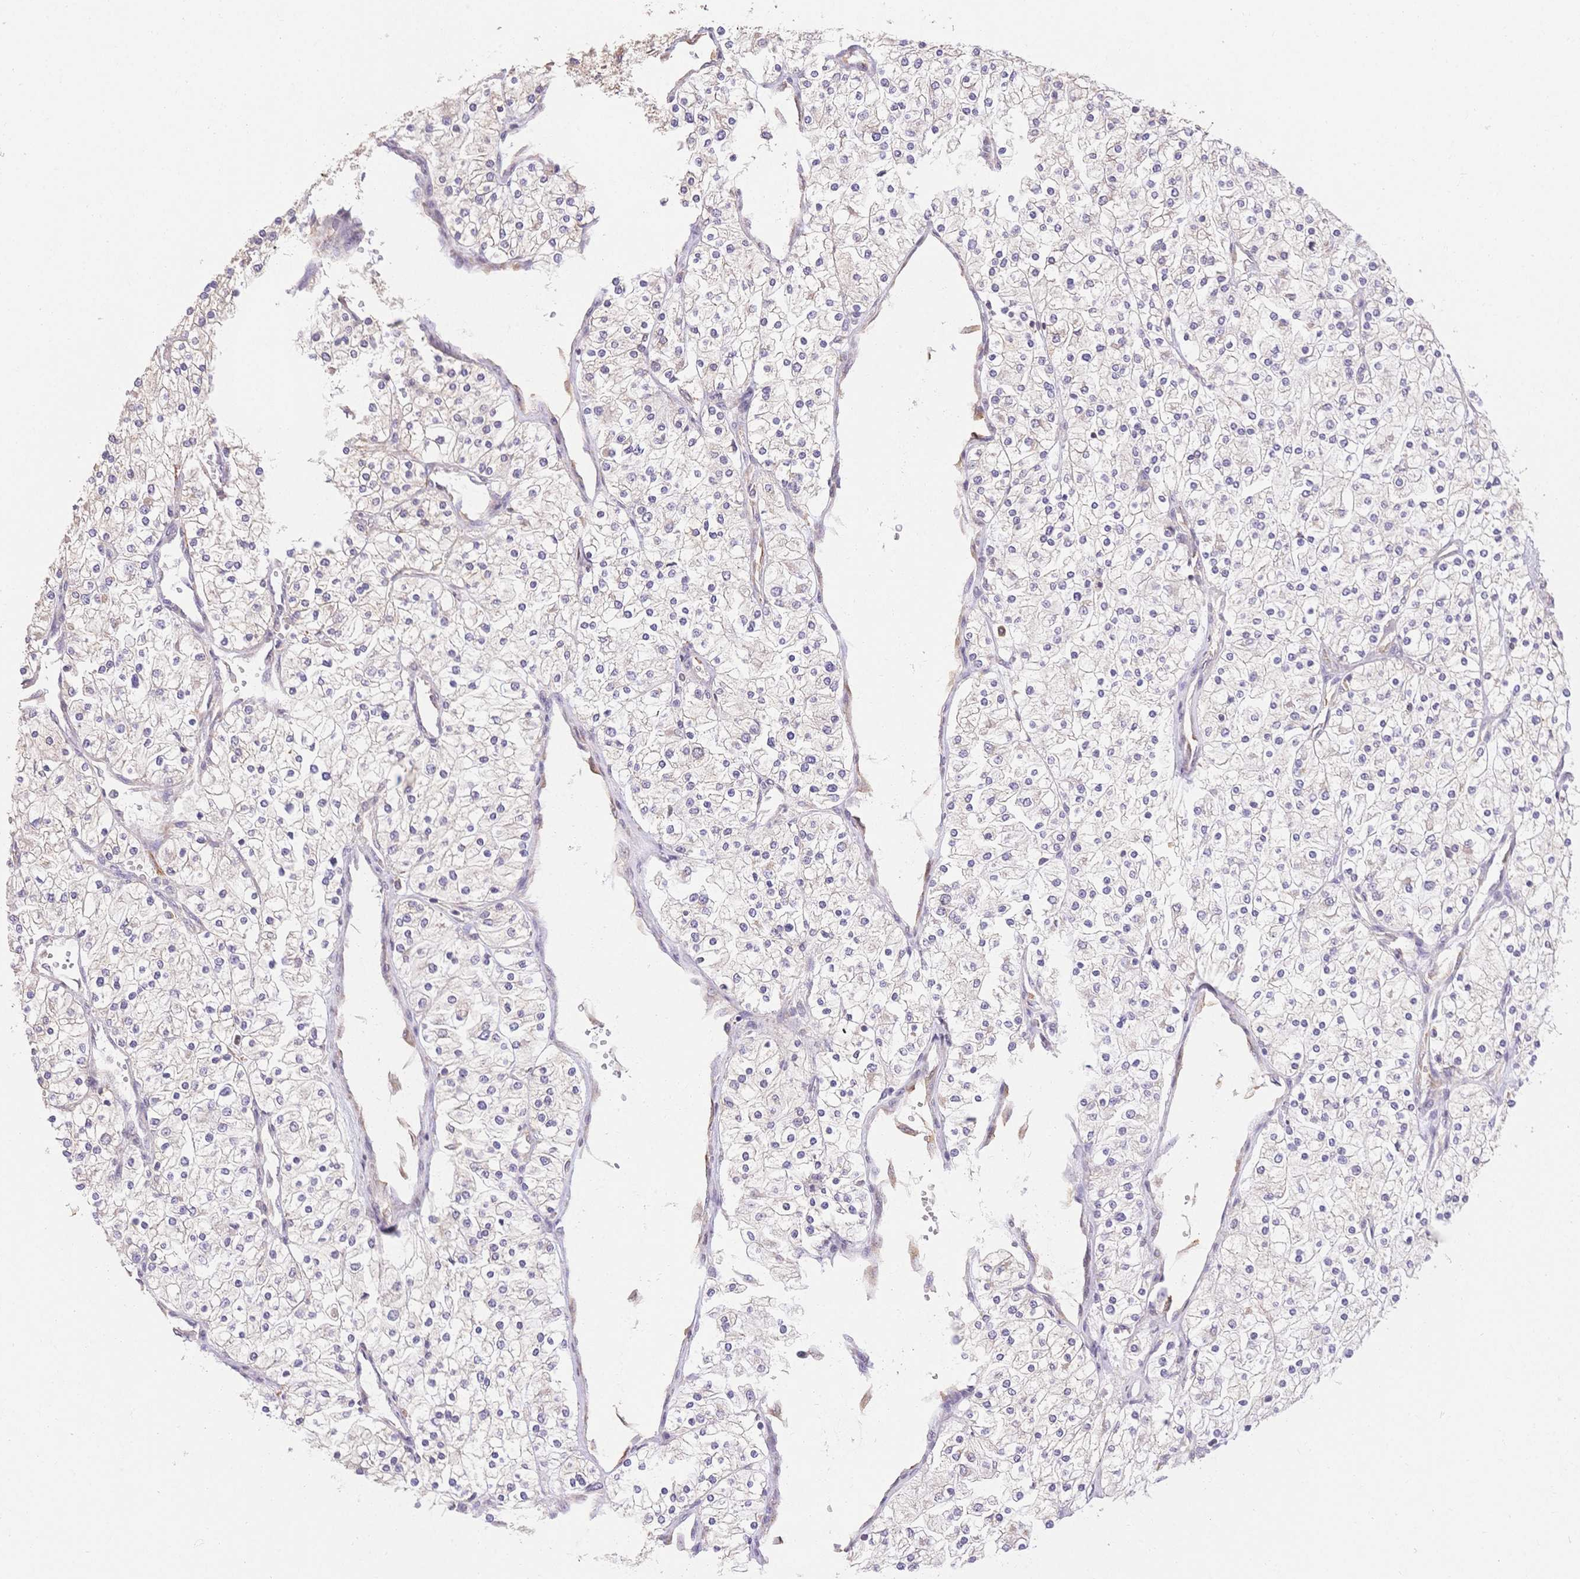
{"staining": {"intensity": "negative", "quantity": "none", "location": "none"}, "tissue": "renal cancer", "cell_type": "Tumor cells", "image_type": "cancer", "snomed": [{"axis": "morphology", "description": "Adenocarcinoma, NOS"}, {"axis": "topography", "description": "Kidney"}], "caption": "Tumor cells show no significant protein expression in adenocarcinoma (renal).", "gene": "HS3ST5", "patient": {"sex": "male", "age": 80}}